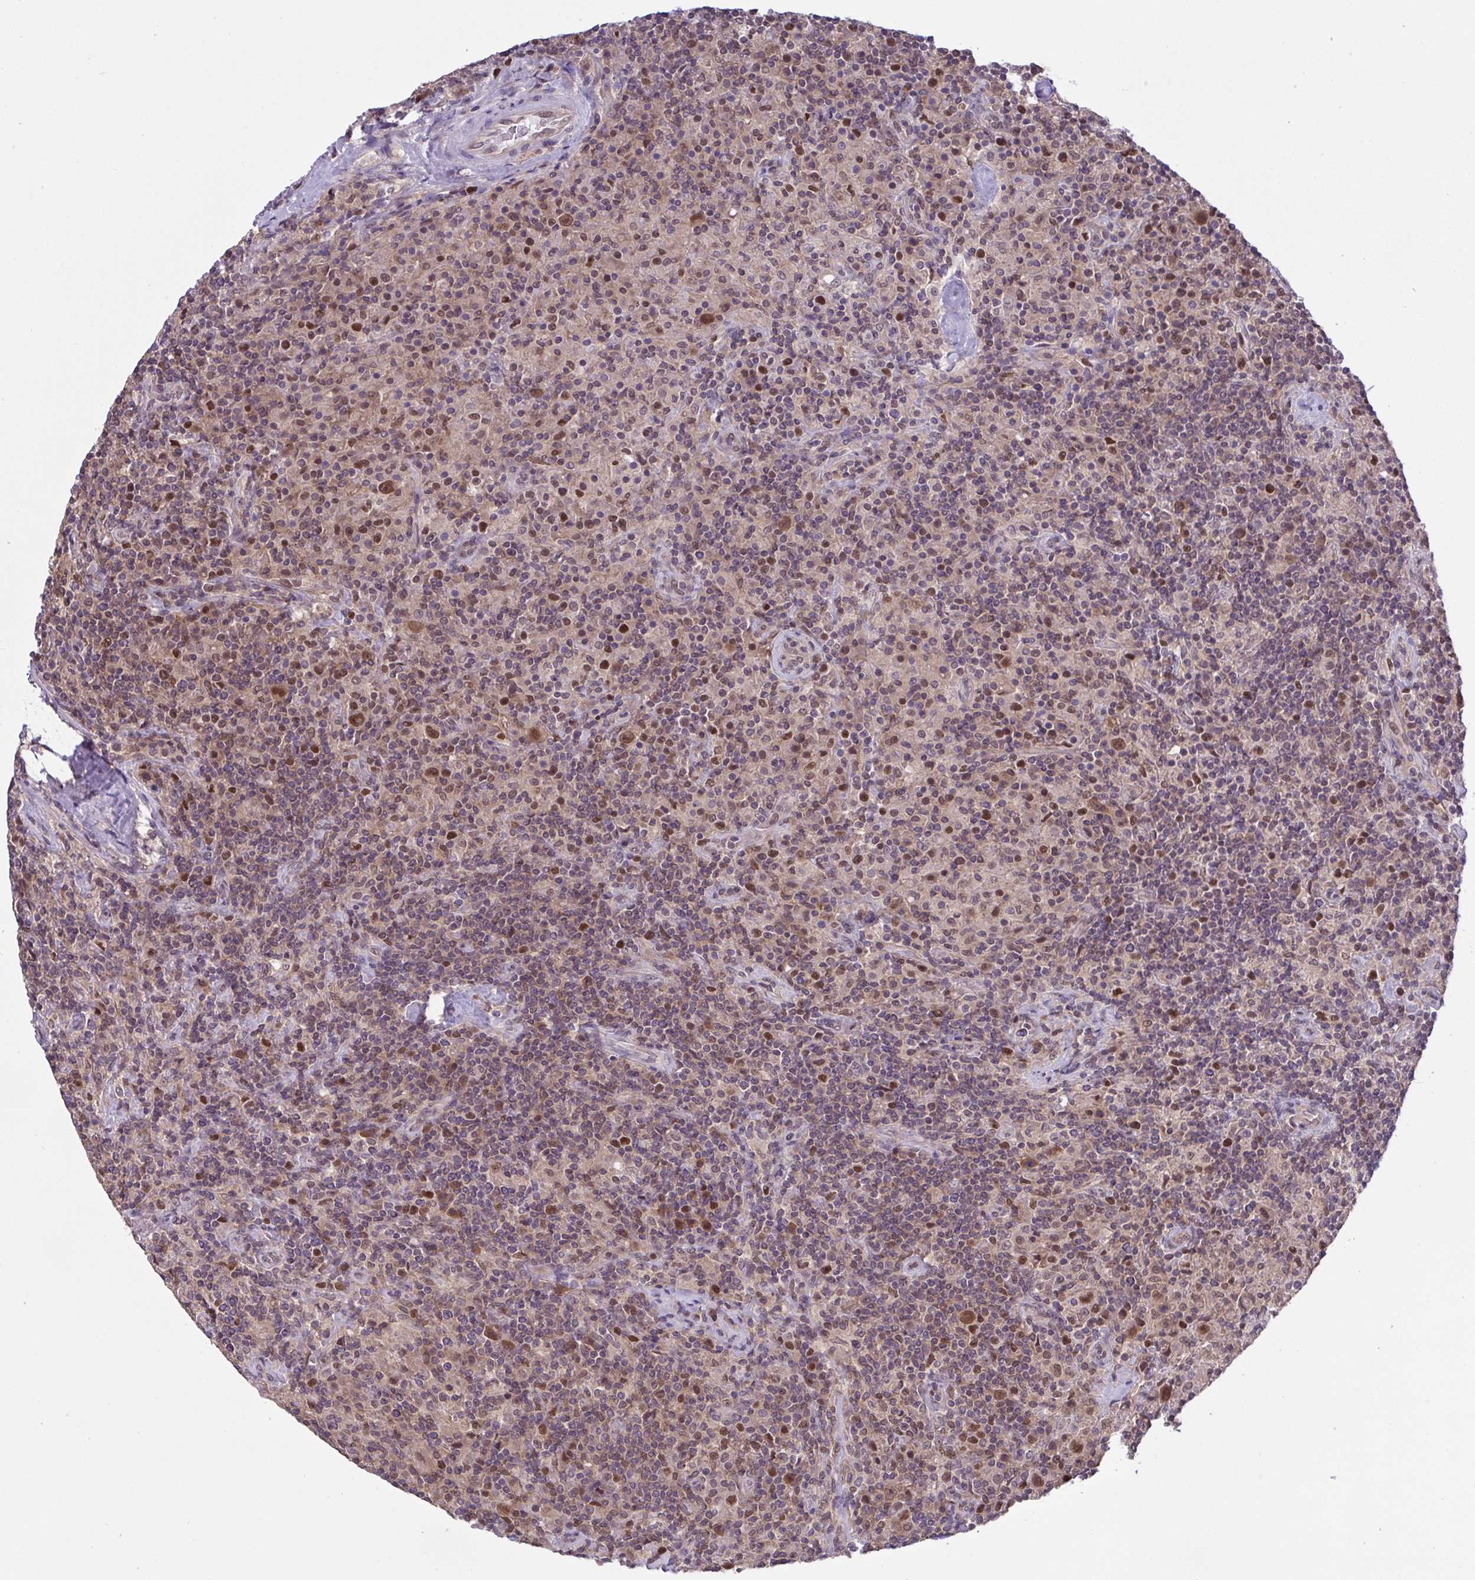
{"staining": {"intensity": "moderate", "quantity": ">75%", "location": "nuclear"}, "tissue": "lymphoma", "cell_type": "Tumor cells", "image_type": "cancer", "snomed": [{"axis": "morphology", "description": "Hodgkin's disease, NOS"}, {"axis": "topography", "description": "Lymph node"}], "caption": "This image reveals Hodgkin's disease stained with immunohistochemistry (IHC) to label a protein in brown. The nuclear of tumor cells show moderate positivity for the protein. Nuclei are counter-stained blue.", "gene": "ZNF444", "patient": {"sex": "male", "age": 70}}